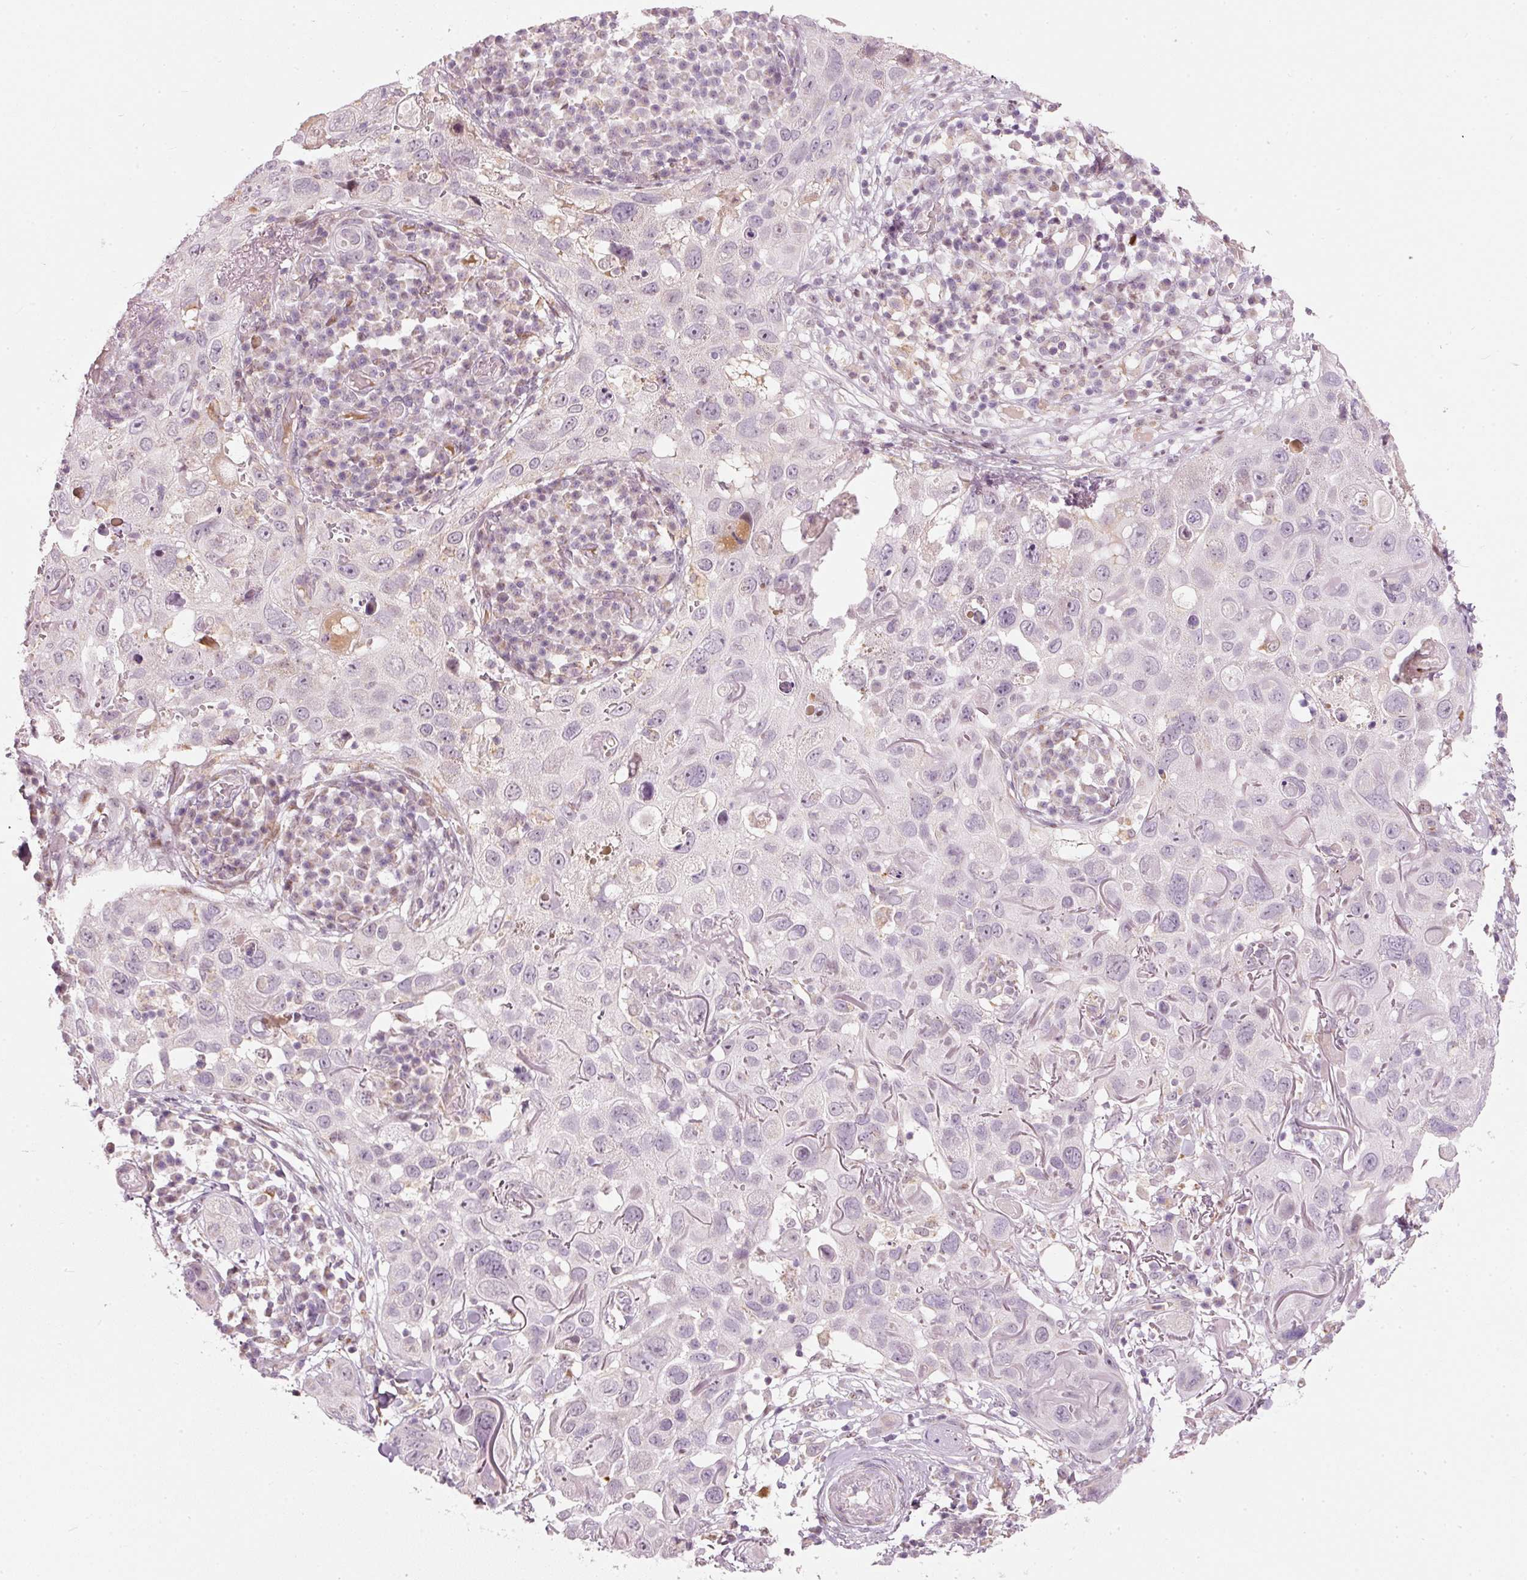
{"staining": {"intensity": "negative", "quantity": "none", "location": "none"}, "tissue": "skin cancer", "cell_type": "Tumor cells", "image_type": "cancer", "snomed": [{"axis": "morphology", "description": "Squamous cell carcinoma in situ, NOS"}, {"axis": "morphology", "description": "Squamous cell carcinoma, NOS"}, {"axis": "topography", "description": "Skin"}], "caption": "Image shows no protein staining in tumor cells of skin squamous cell carcinoma tissue.", "gene": "RNF39", "patient": {"sex": "male", "age": 93}}